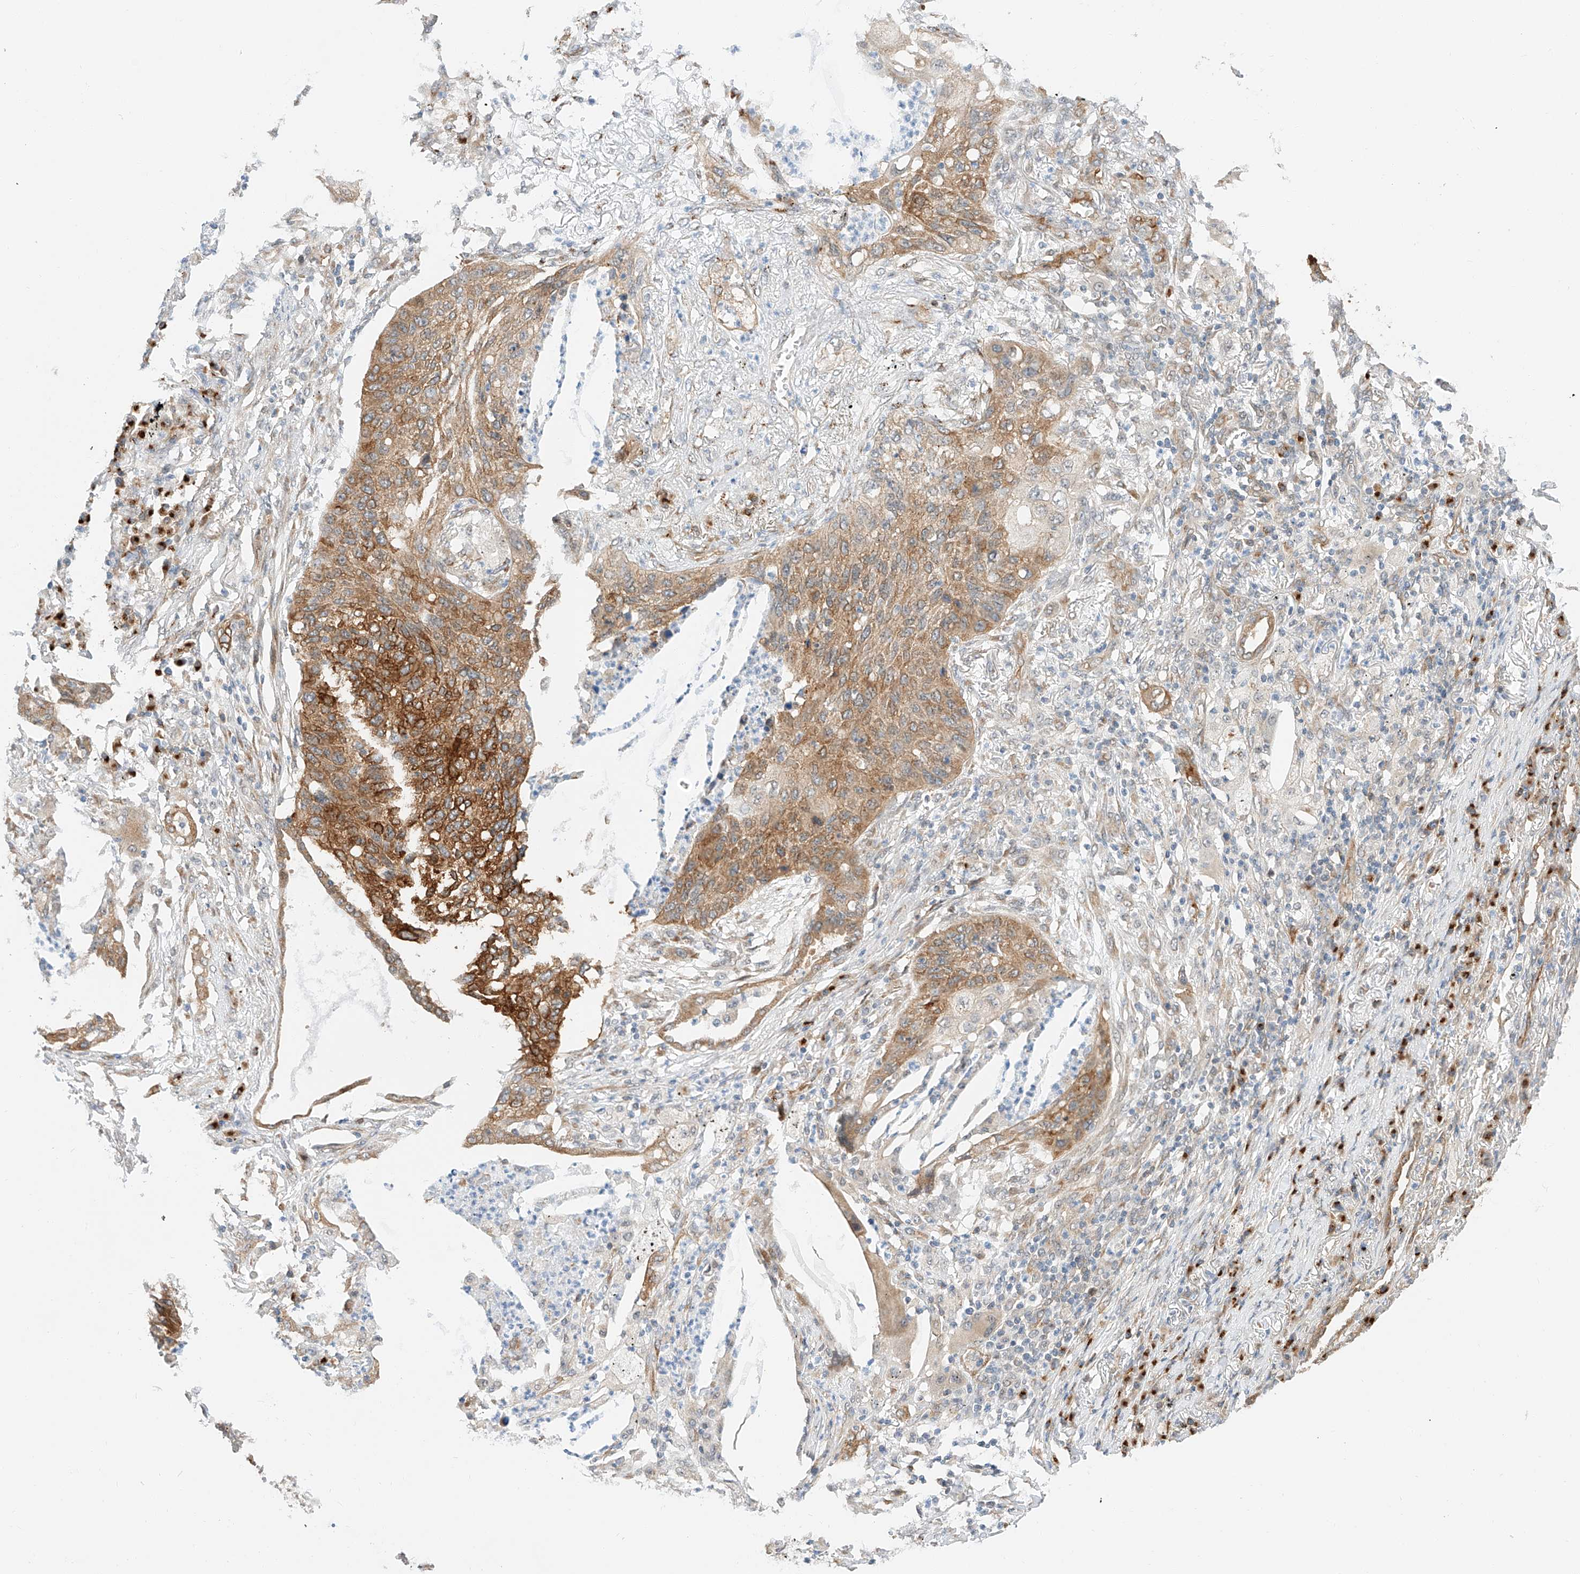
{"staining": {"intensity": "moderate", "quantity": ">75%", "location": "cytoplasmic/membranous"}, "tissue": "lung cancer", "cell_type": "Tumor cells", "image_type": "cancer", "snomed": [{"axis": "morphology", "description": "Squamous cell carcinoma, NOS"}, {"axis": "topography", "description": "Lung"}], "caption": "Immunohistochemistry (IHC) of squamous cell carcinoma (lung) reveals medium levels of moderate cytoplasmic/membranous staining in approximately >75% of tumor cells.", "gene": "CARMIL1", "patient": {"sex": "female", "age": 63}}